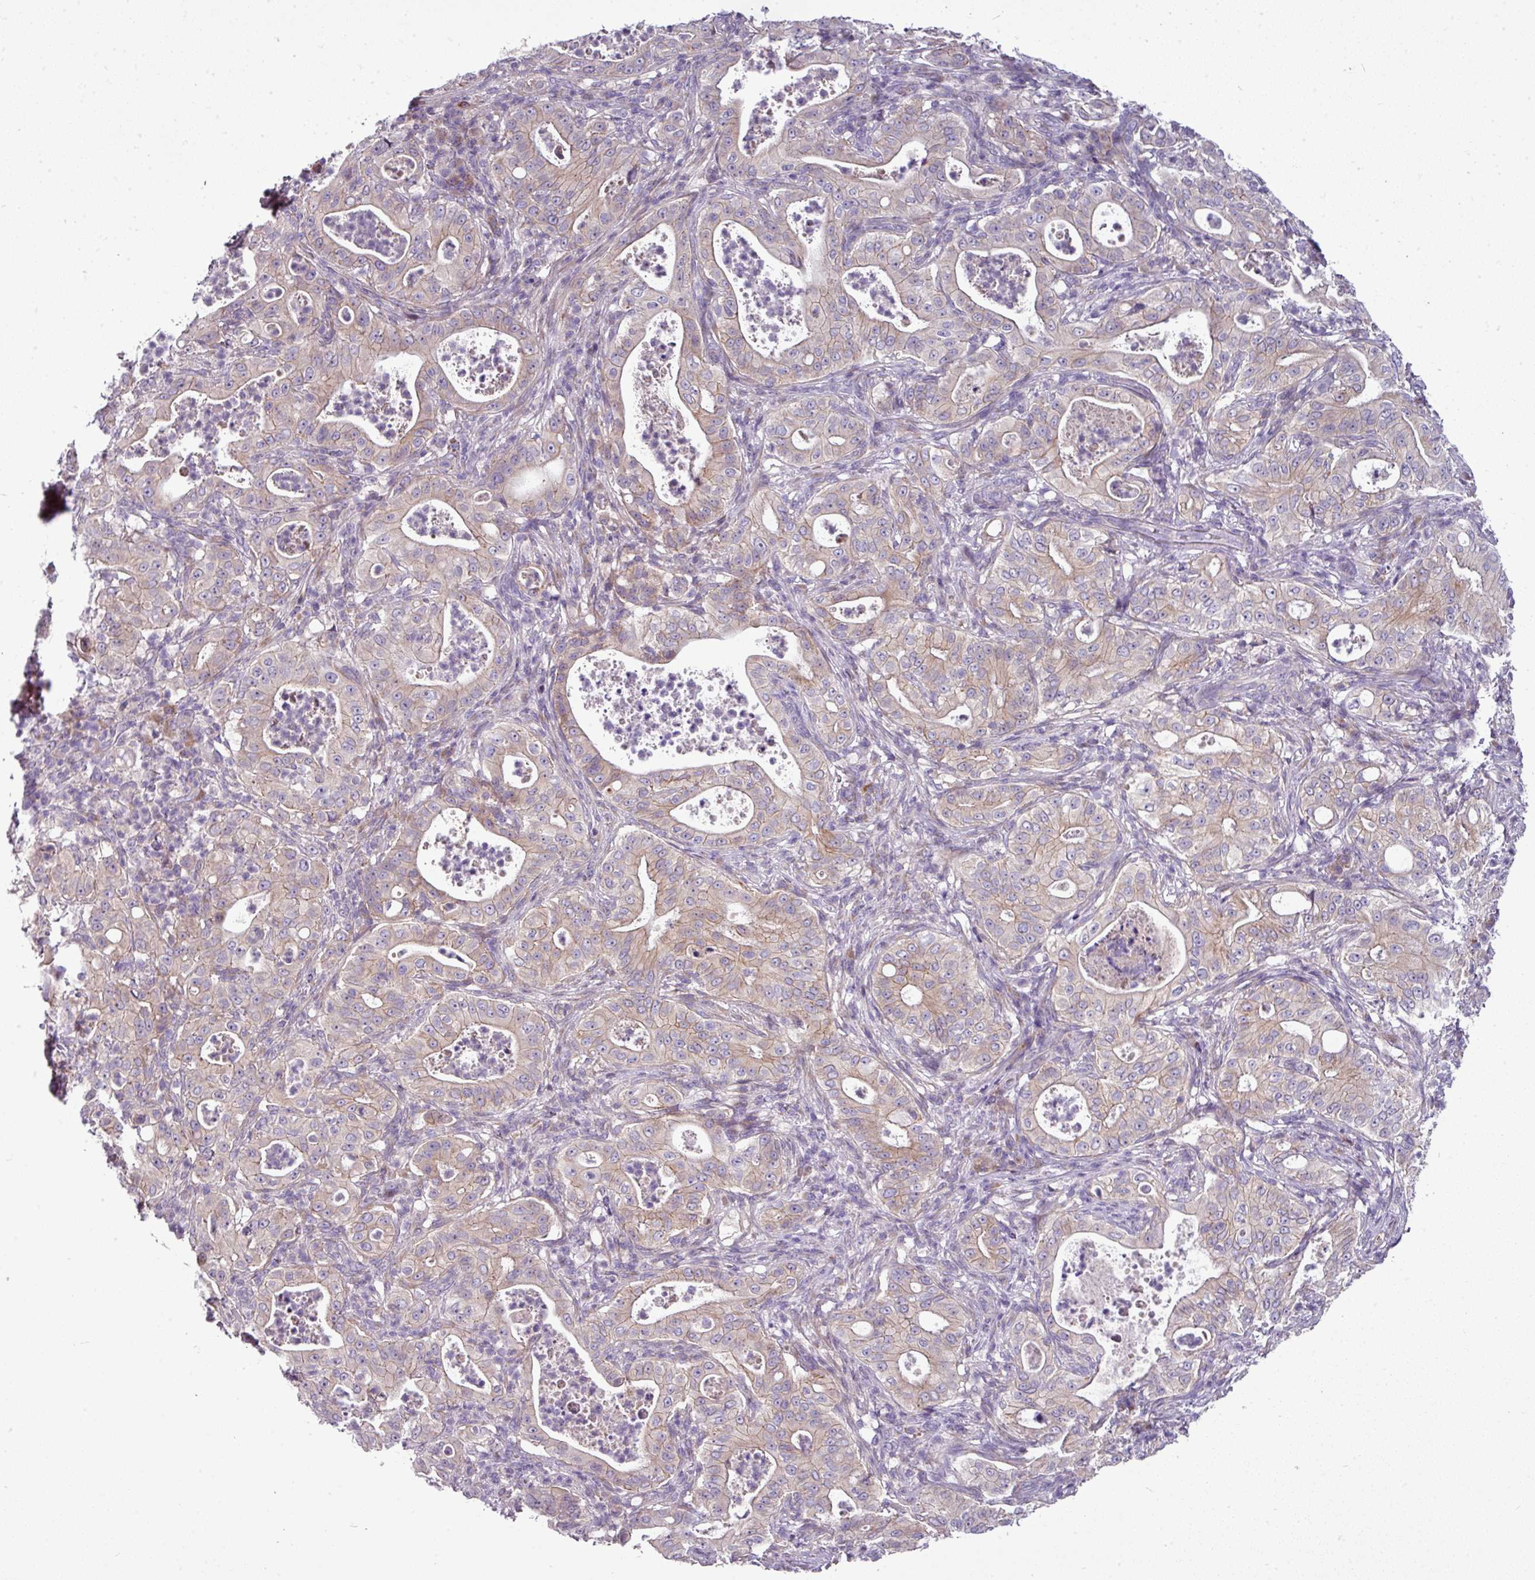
{"staining": {"intensity": "weak", "quantity": "<25%", "location": "cytoplasmic/membranous"}, "tissue": "pancreatic cancer", "cell_type": "Tumor cells", "image_type": "cancer", "snomed": [{"axis": "morphology", "description": "Adenocarcinoma, NOS"}, {"axis": "topography", "description": "Pancreas"}], "caption": "This is an immunohistochemistry (IHC) histopathology image of pancreatic adenocarcinoma. There is no expression in tumor cells.", "gene": "GAN", "patient": {"sex": "male", "age": 71}}